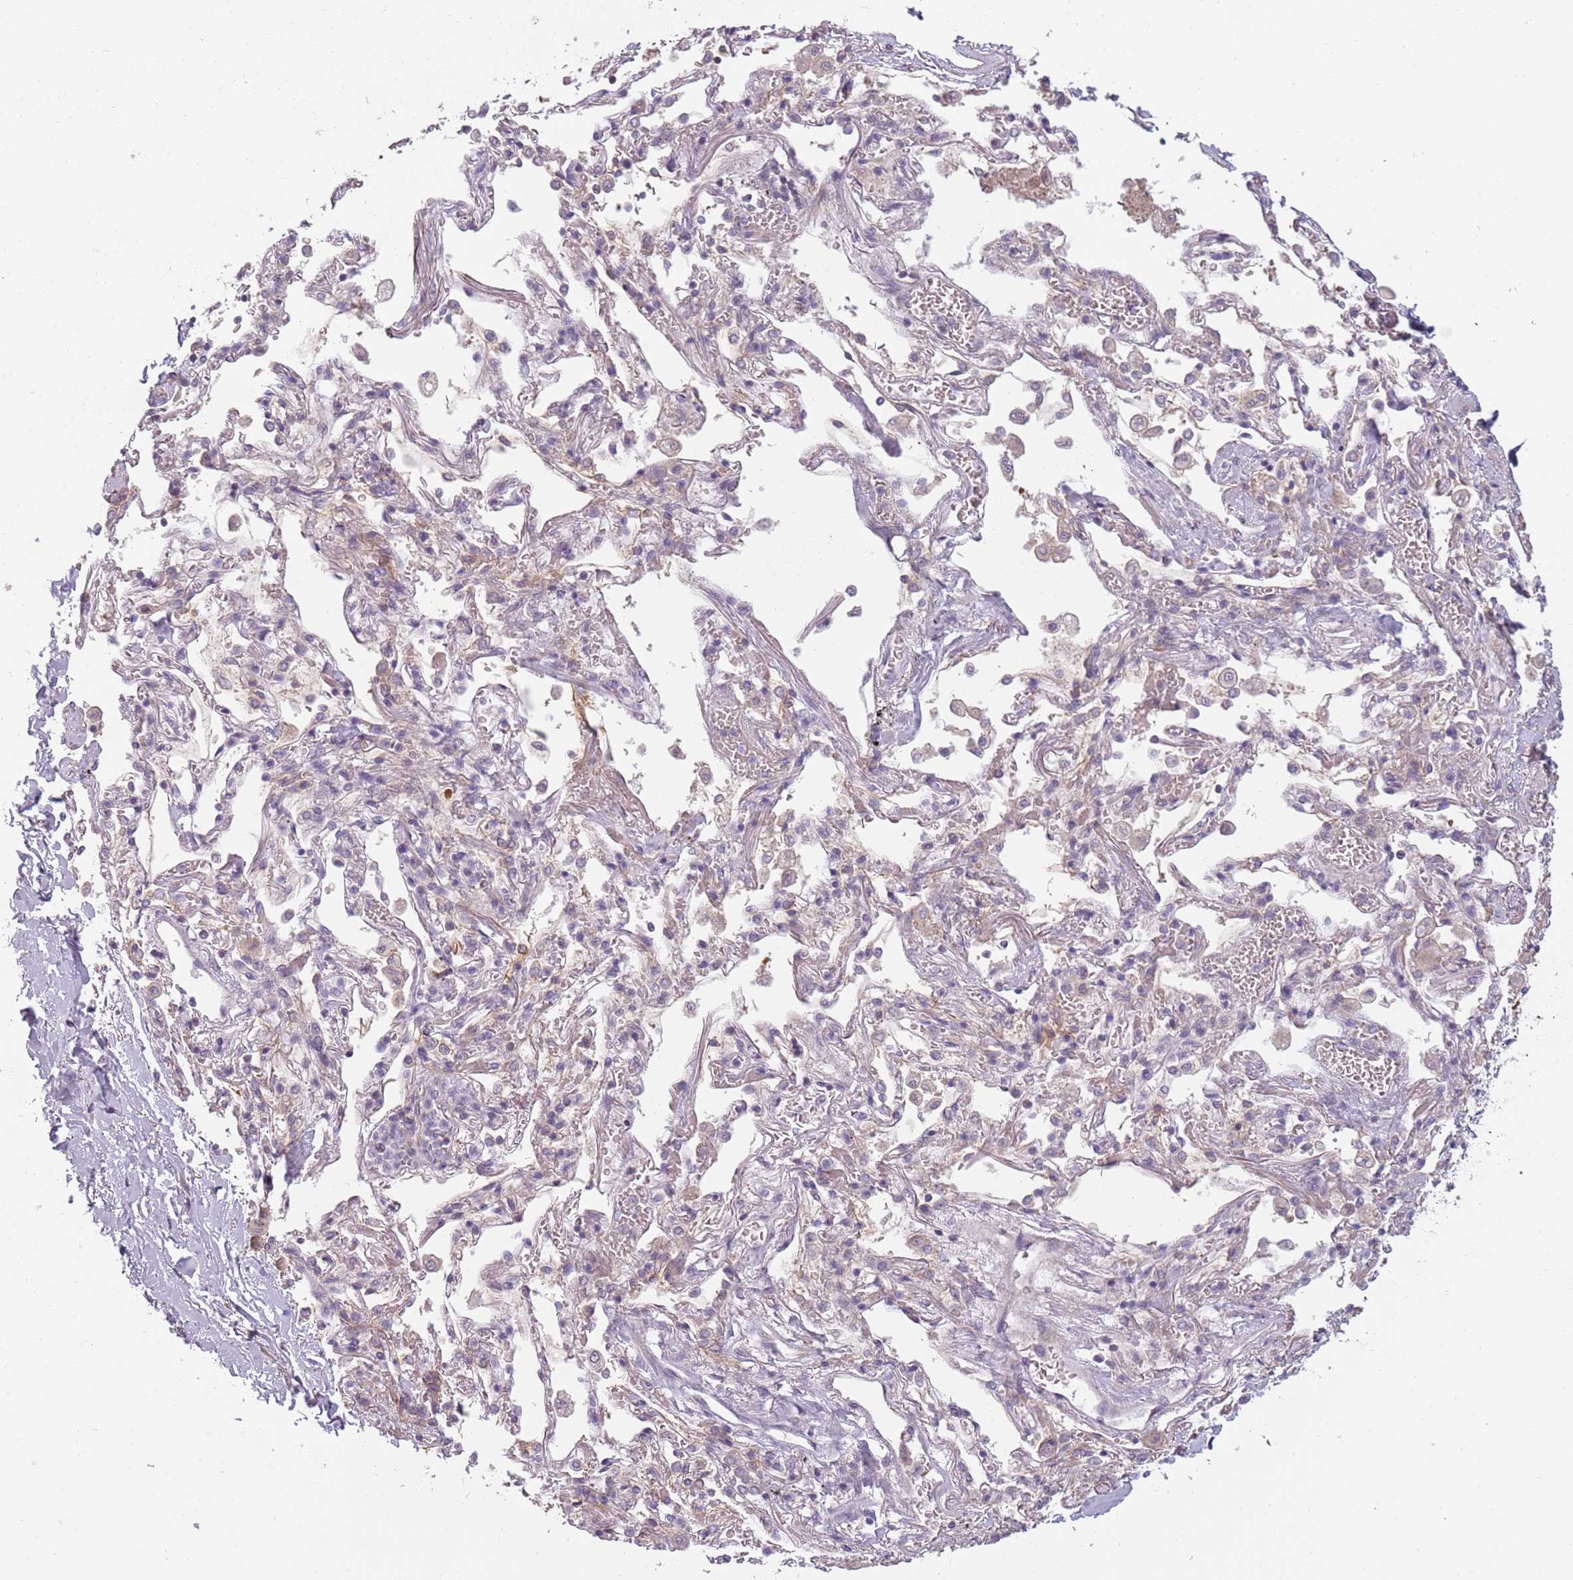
{"staining": {"intensity": "negative", "quantity": "none", "location": "none"}, "tissue": "adipose tissue", "cell_type": "Adipocytes", "image_type": "normal", "snomed": [{"axis": "morphology", "description": "Normal tissue, NOS"}, {"axis": "topography", "description": "Cartilage tissue"}], "caption": "High magnification brightfield microscopy of normal adipose tissue stained with DAB (3,3'-diaminobenzidine) (brown) and counterstained with hematoxylin (blue): adipocytes show no significant expression. Nuclei are stained in blue.", "gene": "TLCD2", "patient": {"sex": "male", "age": 73}}